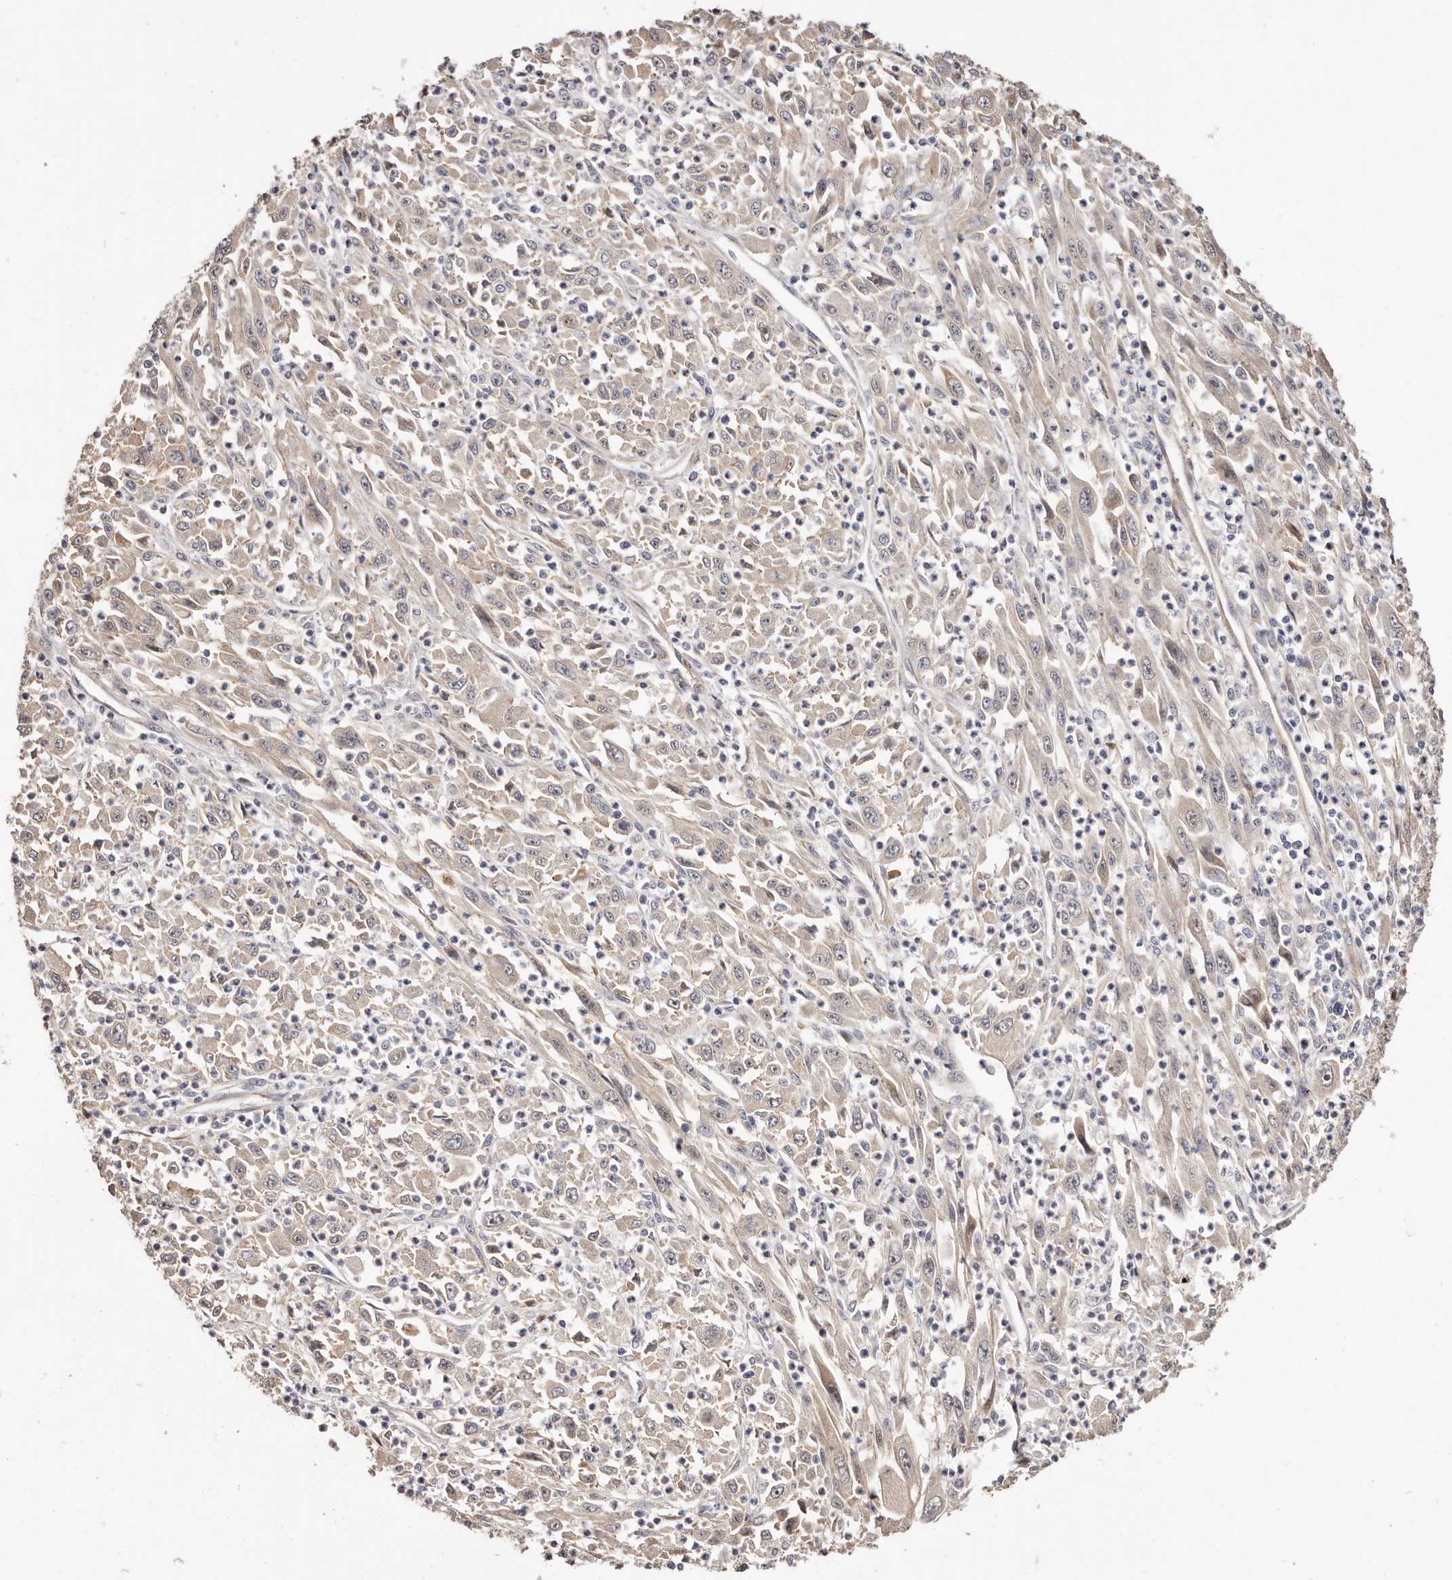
{"staining": {"intensity": "negative", "quantity": "none", "location": "none"}, "tissue": "melanoma", "cell_type": "Tumor cells", "image_type": "cancer", "snomed": [{"axis": "morphology", "description": "Malignant melanoma, Metastatic site"}, {"axis": "topography", "description": "Skin"}], "caption": "Immunohistochemical staining of malignant melanoma (metastatic site) reveals no significant expression in tumor cells.", "gene": "TRIP13", "patient": {"sex": "female", "age": 56}}